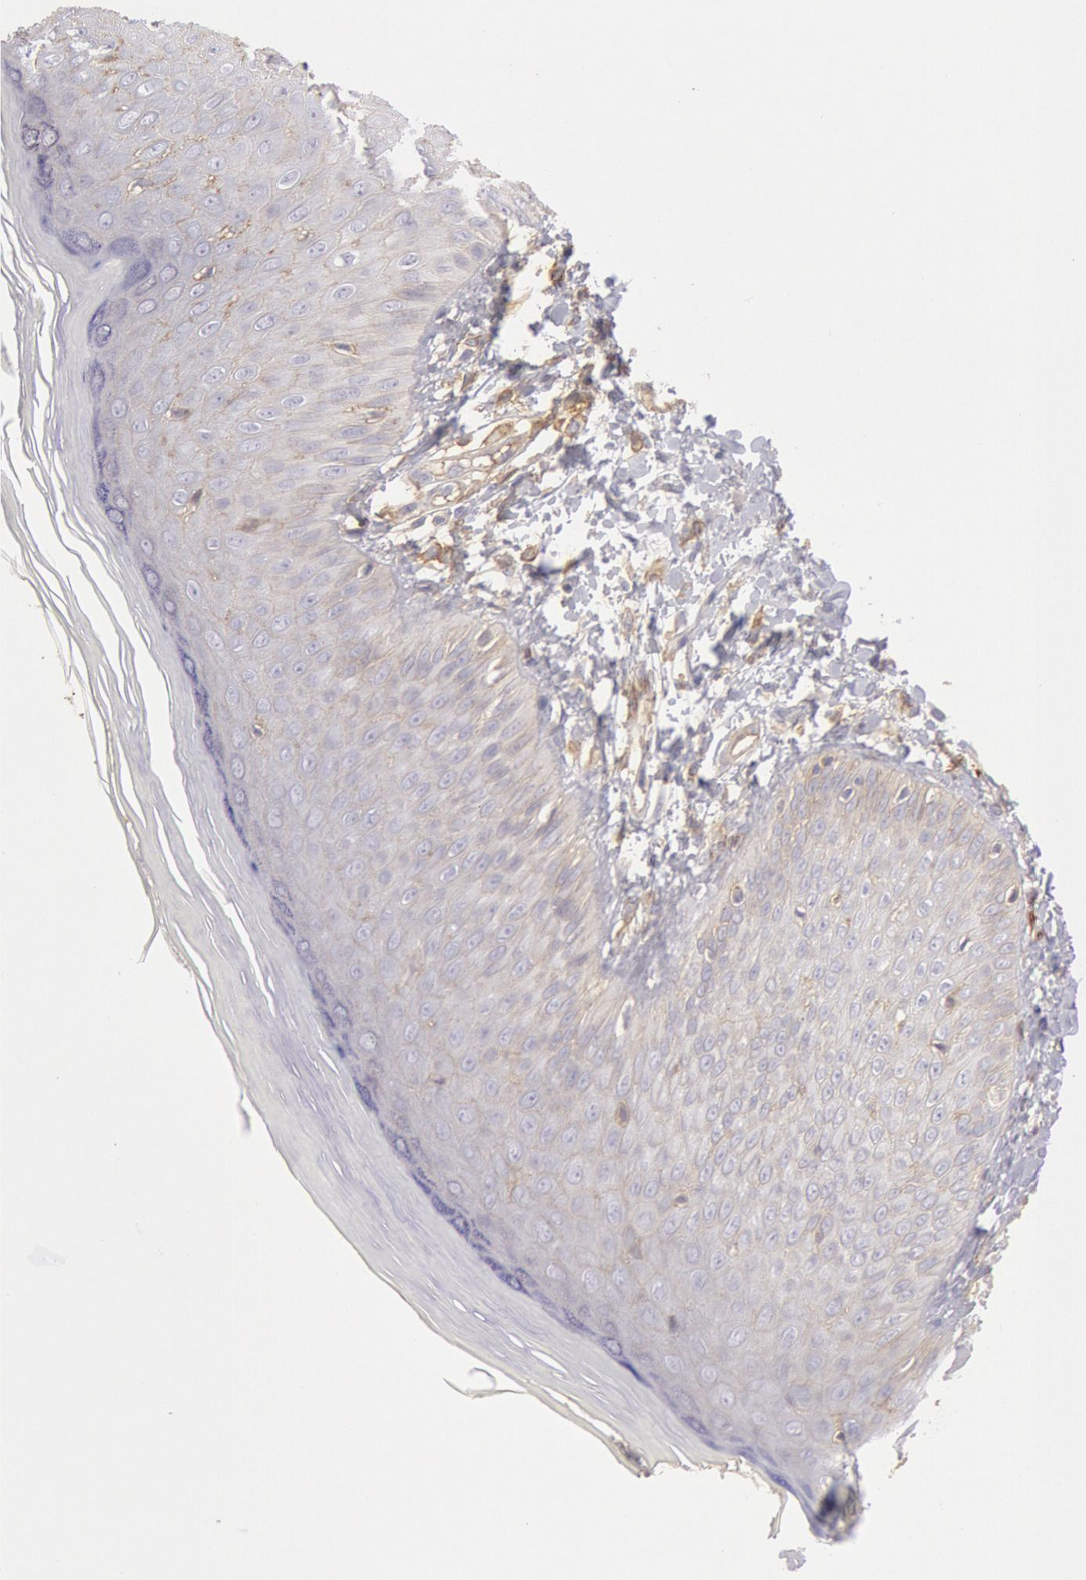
{"staining": {"intensity": "weak", "quantity": ">75%", "location": "cytoplasmic/membranous"}, "tissue": "skin", "cell_type": "Epidermal cells", "image_type": "normal", "snomed": [{"axis": "morphology", "description": "Normal tissue, NOS"}, {"axis": "morphology", "description": "Inflammation, NOS"}, {"axis": "topography", "description": "Soft tissue"}, {"axis": "topography", "description": "Anal"}], "caption": "Immunohistochemical staining of benign skin displays weak cytoplasmic/membranous protein positivity in approximately >75% of epidermal cells.", "gene": "SNAP23", "patient": {"sex": "female", "age": 15}}